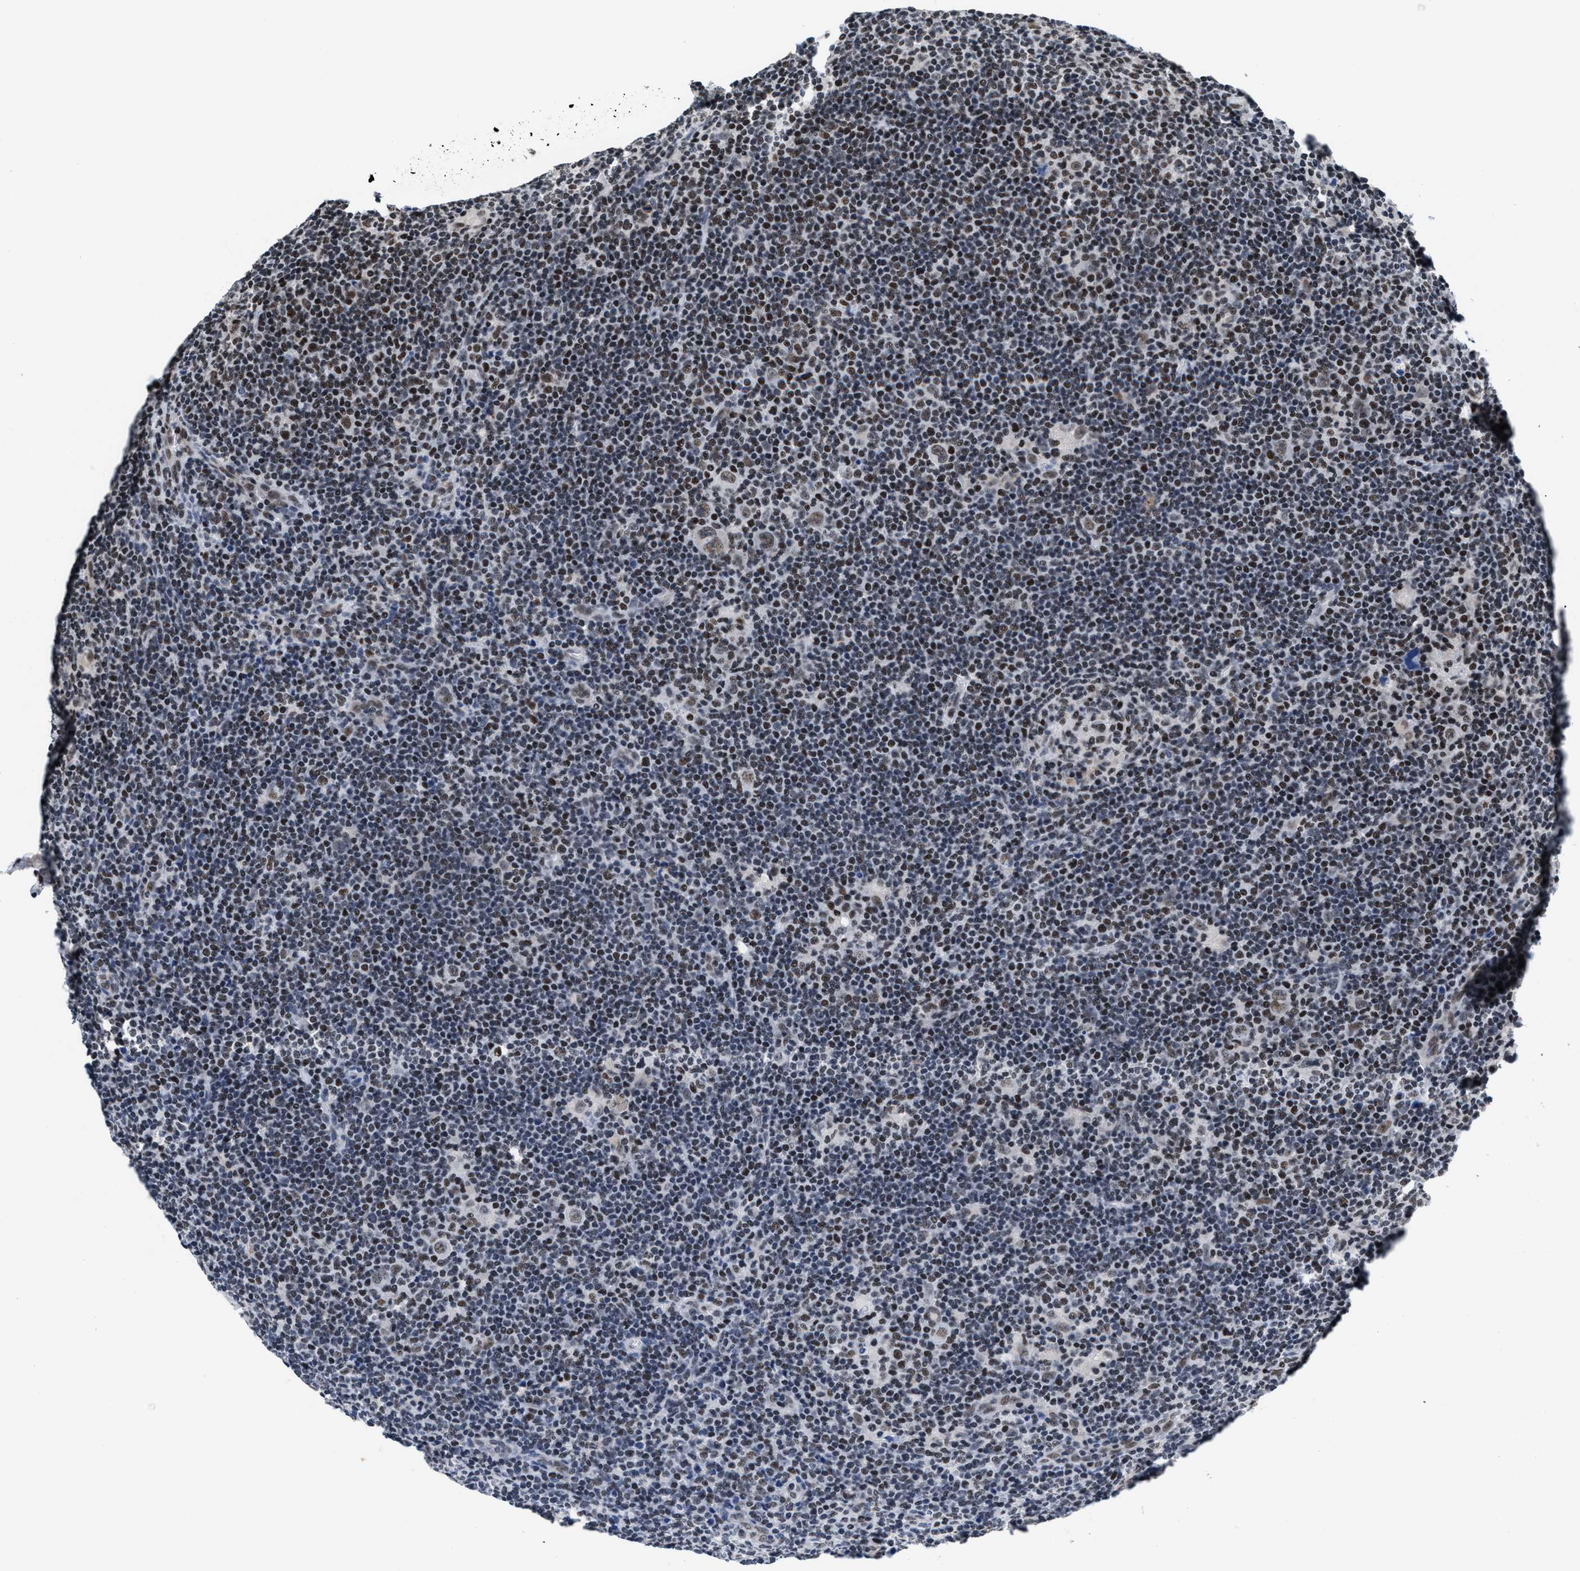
{"staining": {"intensity": "weak", "quantity": ">75%", "location": "nuclear"}, "tissue": "lymphoma", "cell_type": "Tumor cells", "image_type": "cancer", "snomed": [{"axis": "morphology", "description": "Hodgkin's disease, NOS"}, {"axis": "topography", "description": "Lymph node"}], "caption": "High-power microscopy captured an immunohistochemistry micrograph of lymphoma, revealing weak nuclear positivity in approximately >75% of tumor cells.", "gene": "WDR81", "patient": {"sex": "female", "age": 57}}